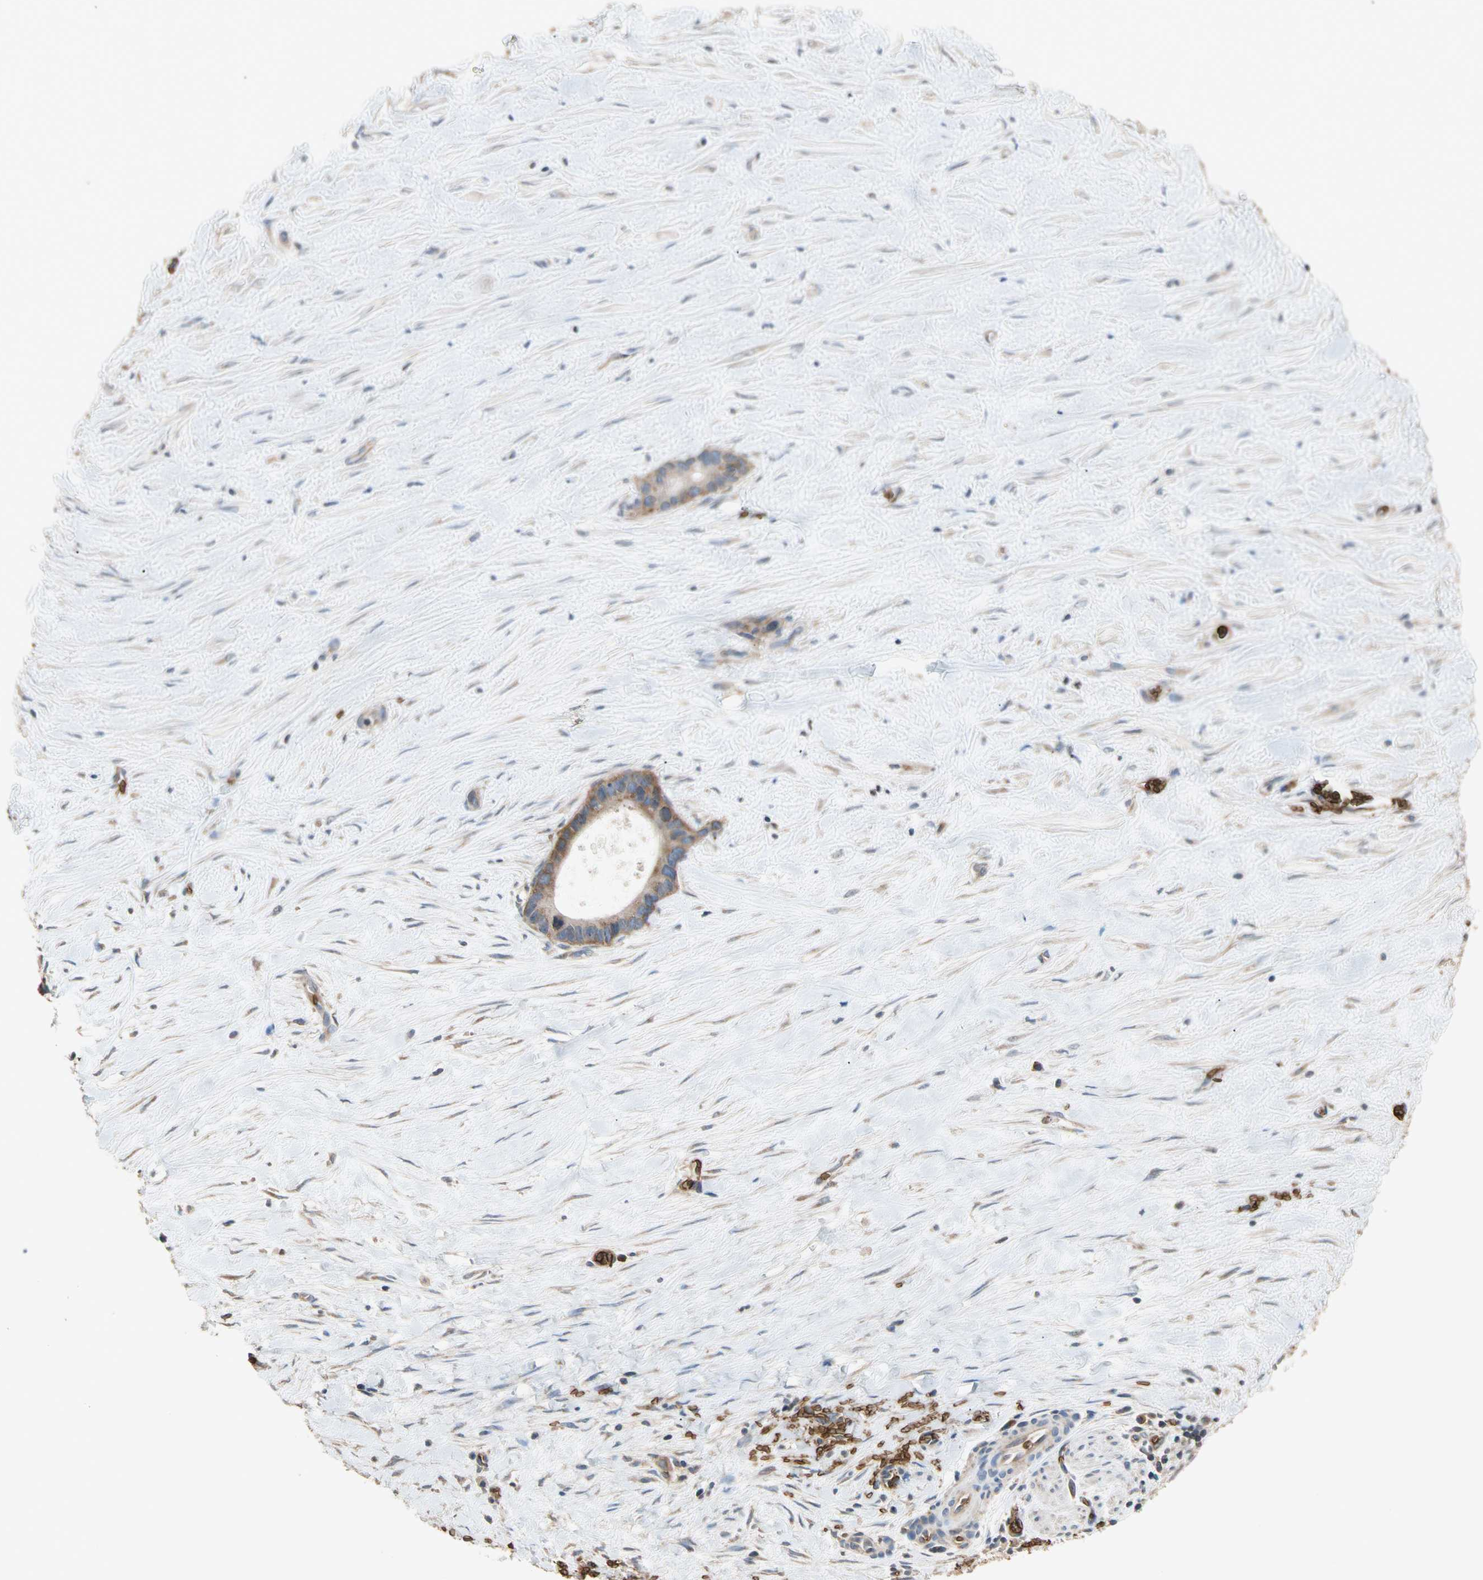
{"staining": {"intensity": "moderate", "quantity": ">75%", "location": "cytoplasmic/membranous"}, "tissue": "liver cancer", "cell_type": "Tumor cells", "image_type": "cancer", "snomed": [{"axis": "morphology", "description": "Cholangiocarcinoma"}, {"axis": "topography", "description": "Liver"}], "caption": "Human cholangiocarcinoma (liver) stained with a brown dye demonstrates moderate cytoplasmic/membranous positive staining in about >75% of tumor cells.", "gene": "RIOK2", "patient": {"sex": "female", "age": 55}}